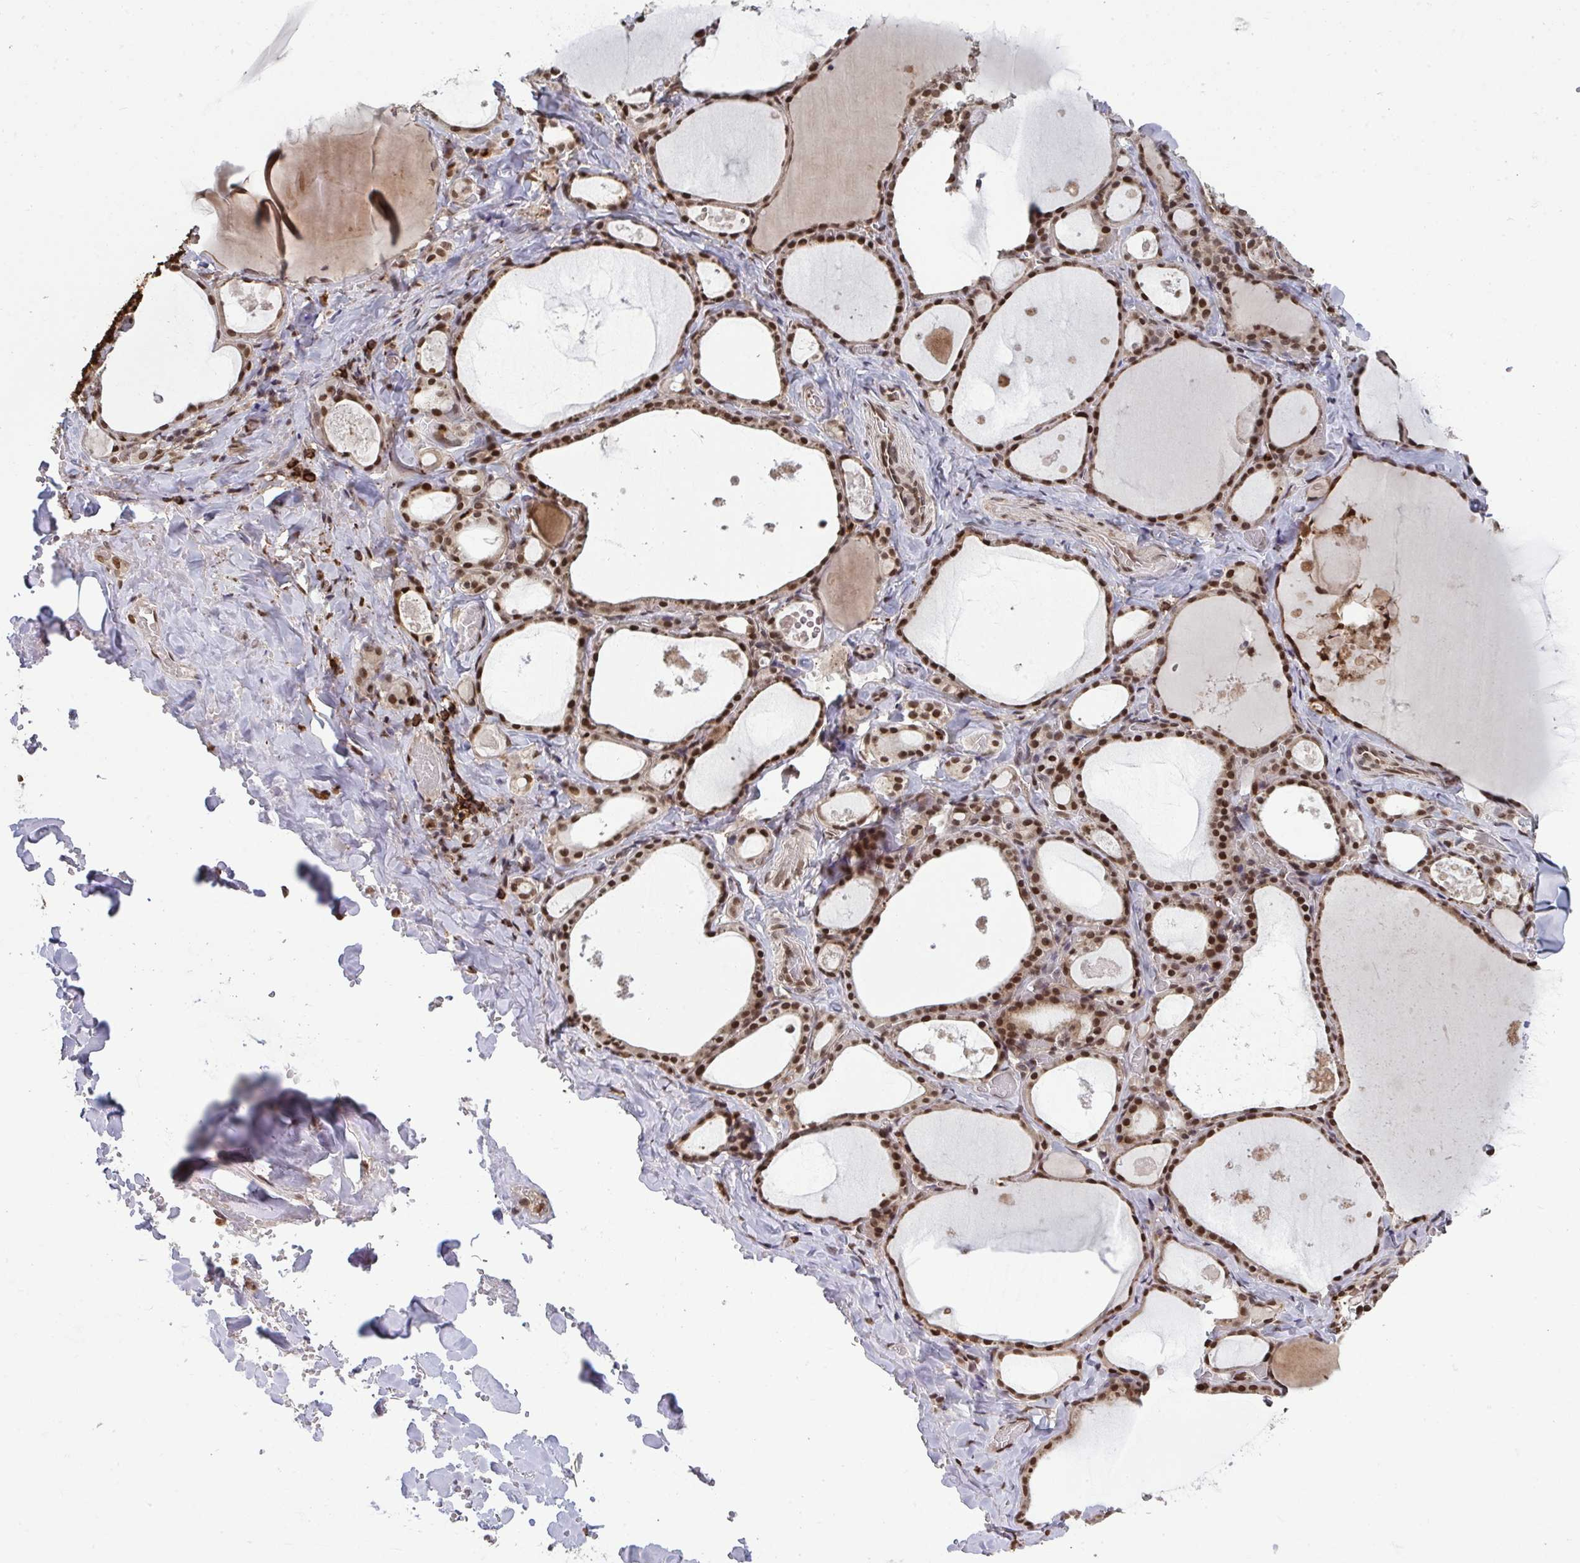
{"staining": {"intensity": "moderate", "quantity": ">75%", "location": "nuclear"}, "tissue": "thyroid gland", "cell_type": "Glandular cells", "image_type": "normal", "snomed": [{"axis": "morphology", "description": "Normal tissue, NOS"}, {"axis": "topography", "description": "Thyroid gland"}], "caption": "Immunohistochemical staining of normal thyroid gland demonstrates medium levels of moderate nuclear staining in about >75% of glandular cells. Ihc stains the protein of interest in brown and the nuclei are stained blue.", "gene": "UXT", "patient": {"sex": "male", "age": 56}}